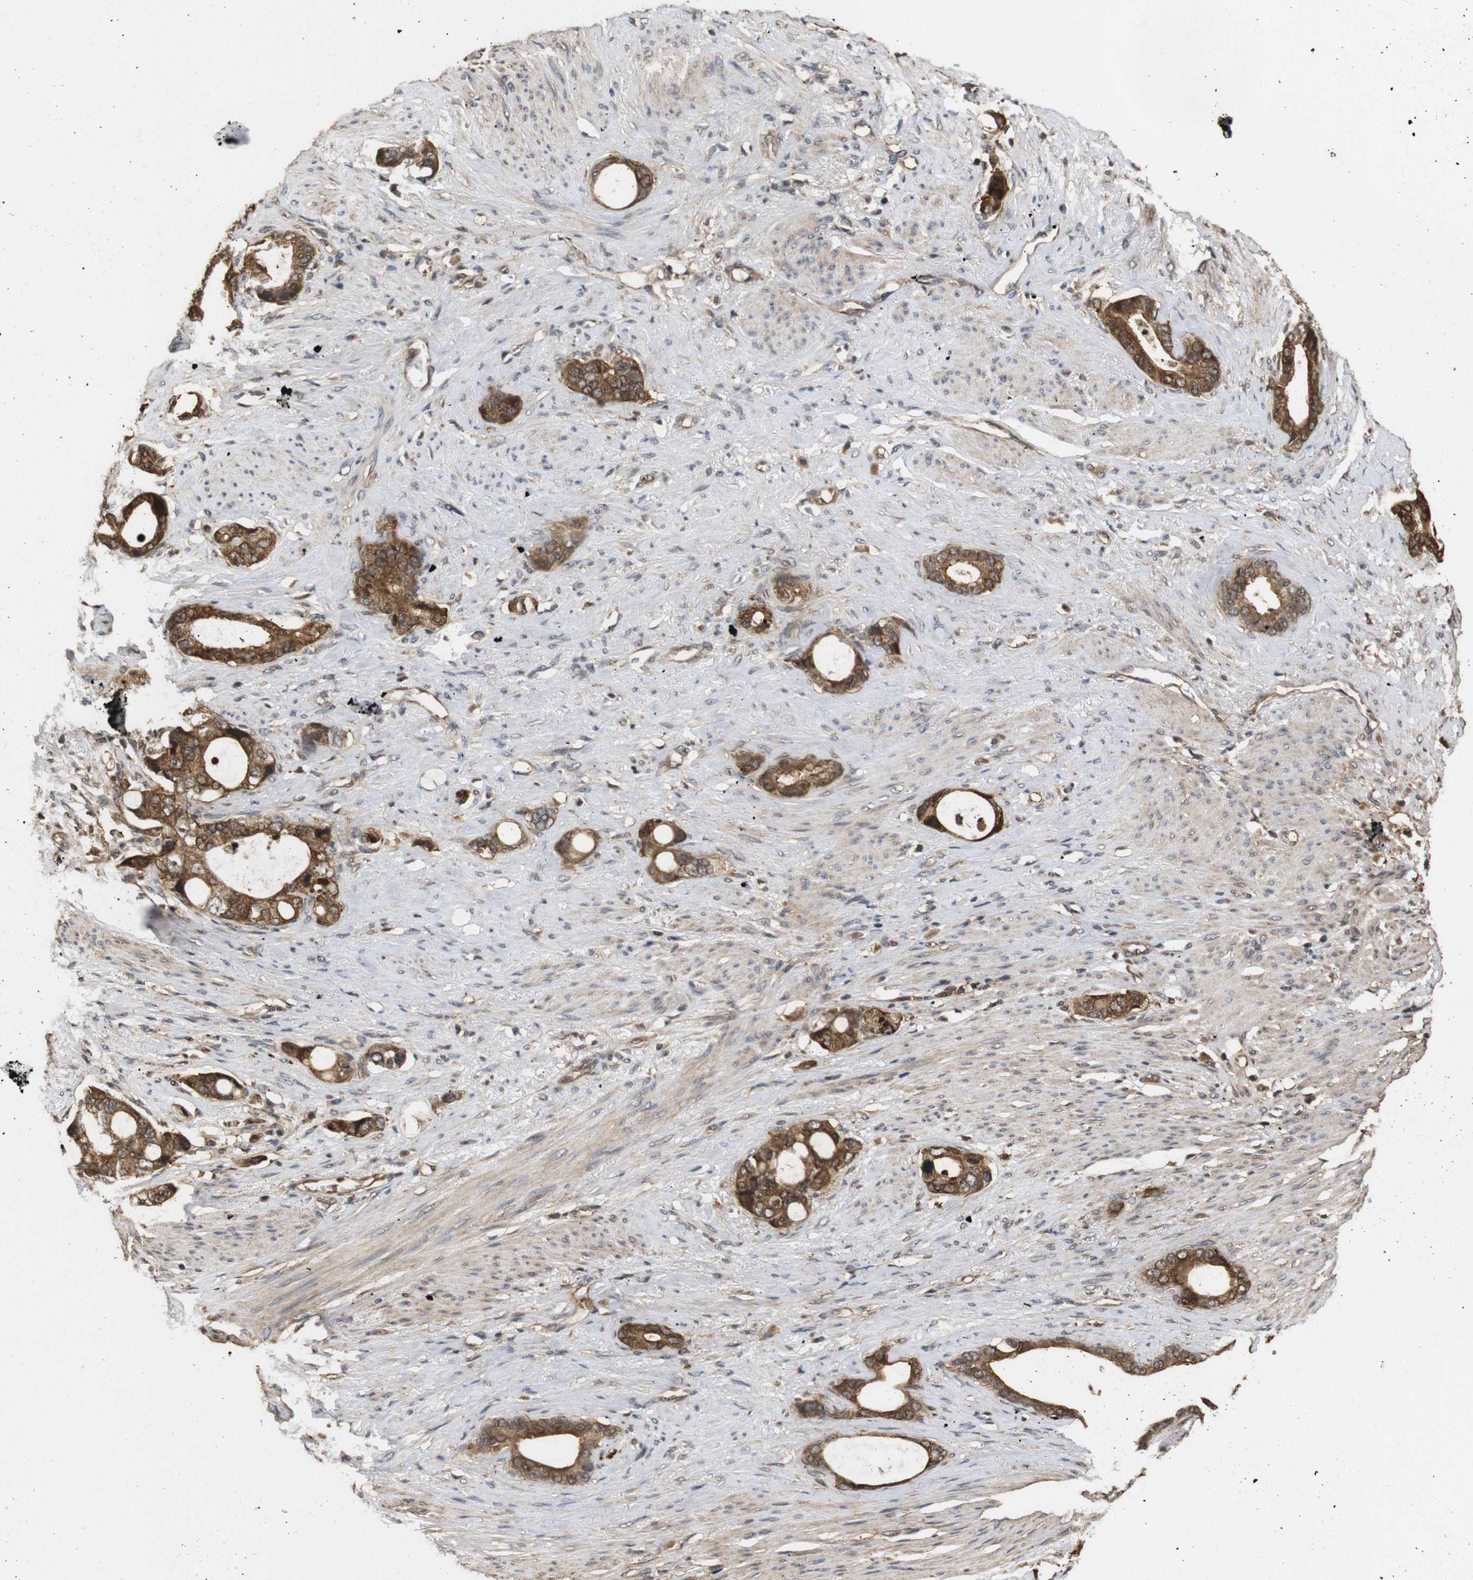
{"staining": {"intensity": "strong", "quantity": ">75%", "location": "cytoplasmic/membranous"}, "tissue": "stomach cancer", "cell_type": "Tumor cells", "image_type": "cancer", "snomed": [{"axis": "morphology", "description": "Adenocarcinoma, NOS"}, {"axis": "topography", "description": "Stomach"}], "caption": "Stomach adenocarcinoma stained for a protein demonstrates strong cytoplasmic/membranous positivity in tumor cells.", "gene": "PTPN14", "patient": {"sex": "female", "age": 75}}